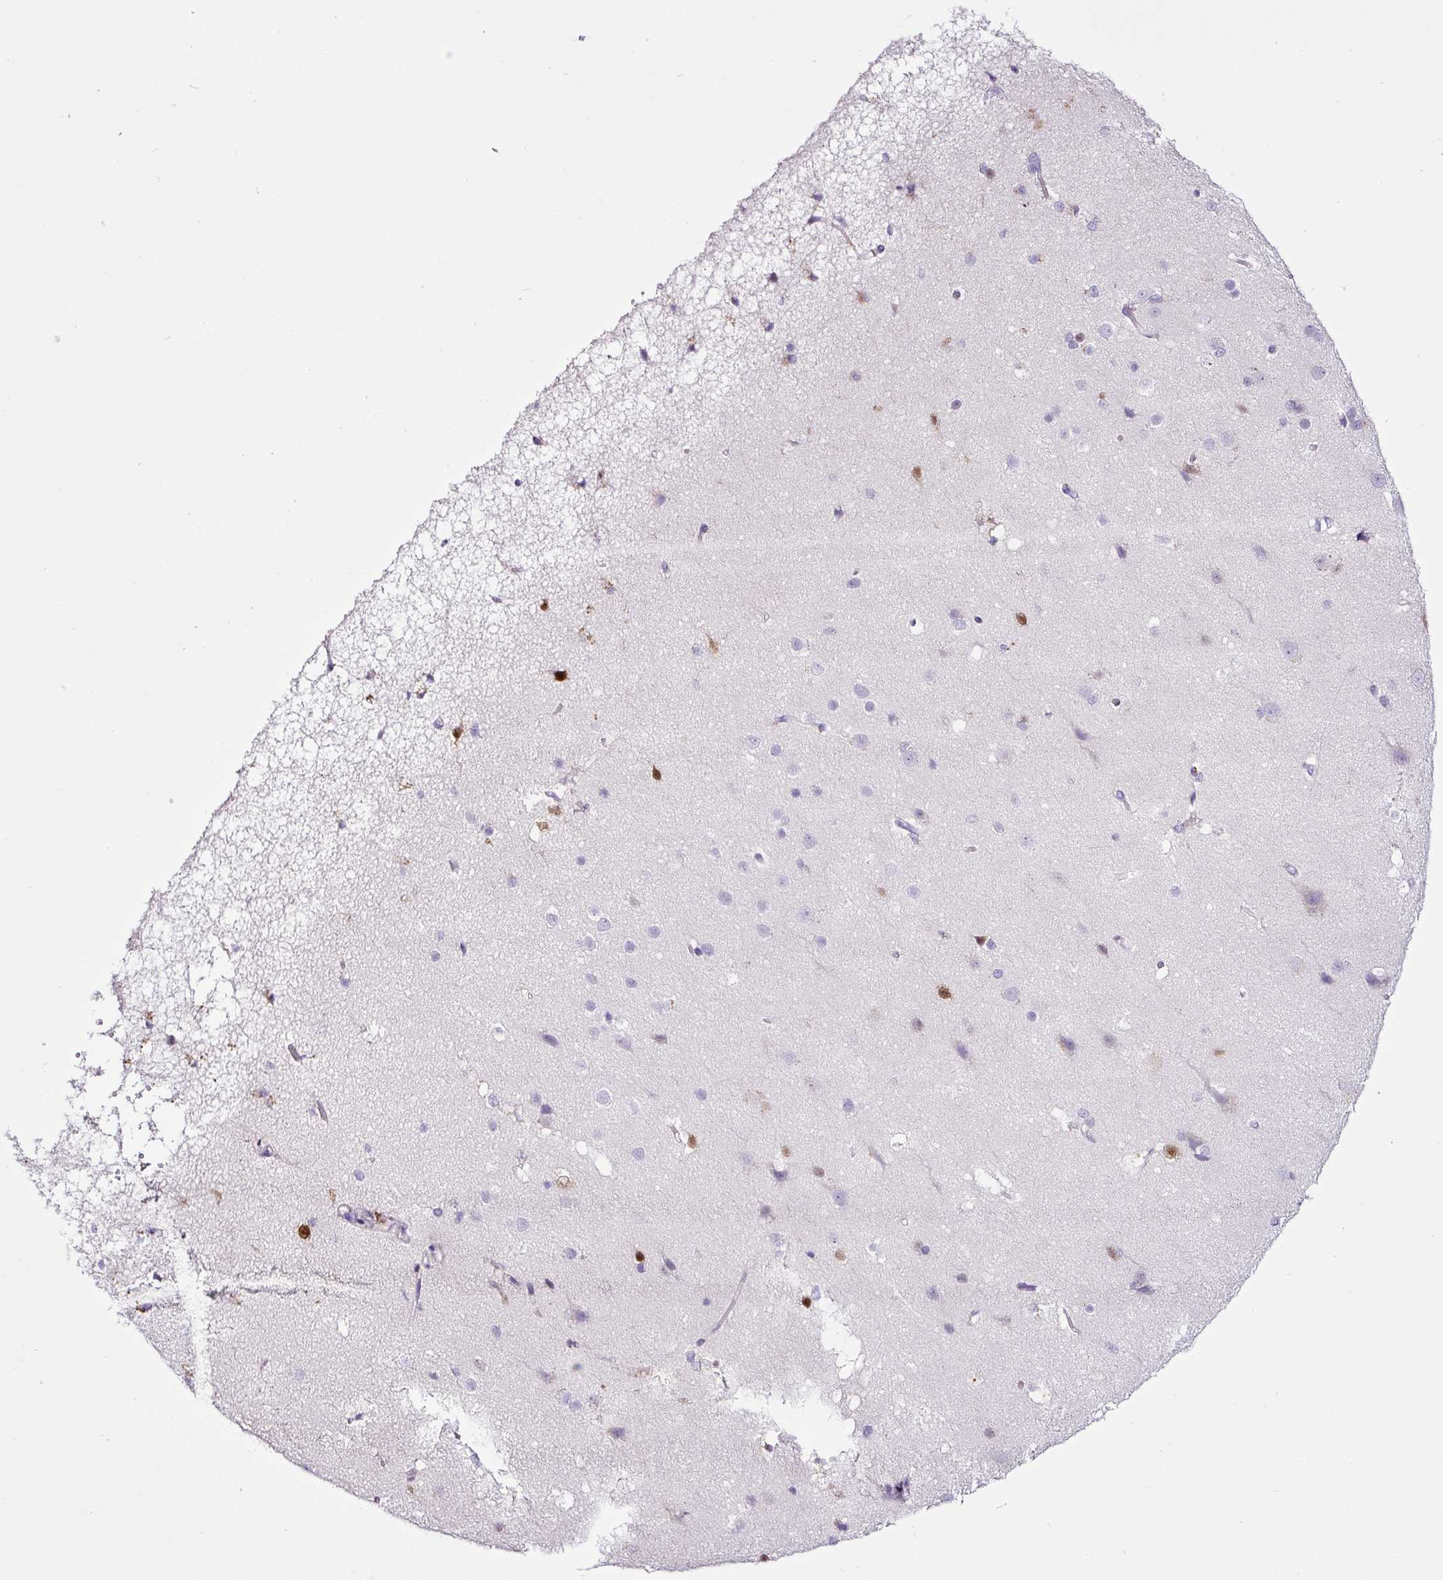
{"staining": {"intensity": "negative", "quantity": "none", "location": "none"}, "tissue": "cerebral cortex", "cell_type": "Endothelial cells", "image_type": "normal", "snomed": [{"axis": "morphology", "description": "Normal tissue, NOS"}, {"axis": "topography", "description": "Cerebral cortex"}], "caption": "Human cerebral cortex stained for a protein using immunohistochemistry (IHC) exhibits no staining in endothelial cells.", "gene": "SP8", "patient": {"sex": "male", "age": 37}}